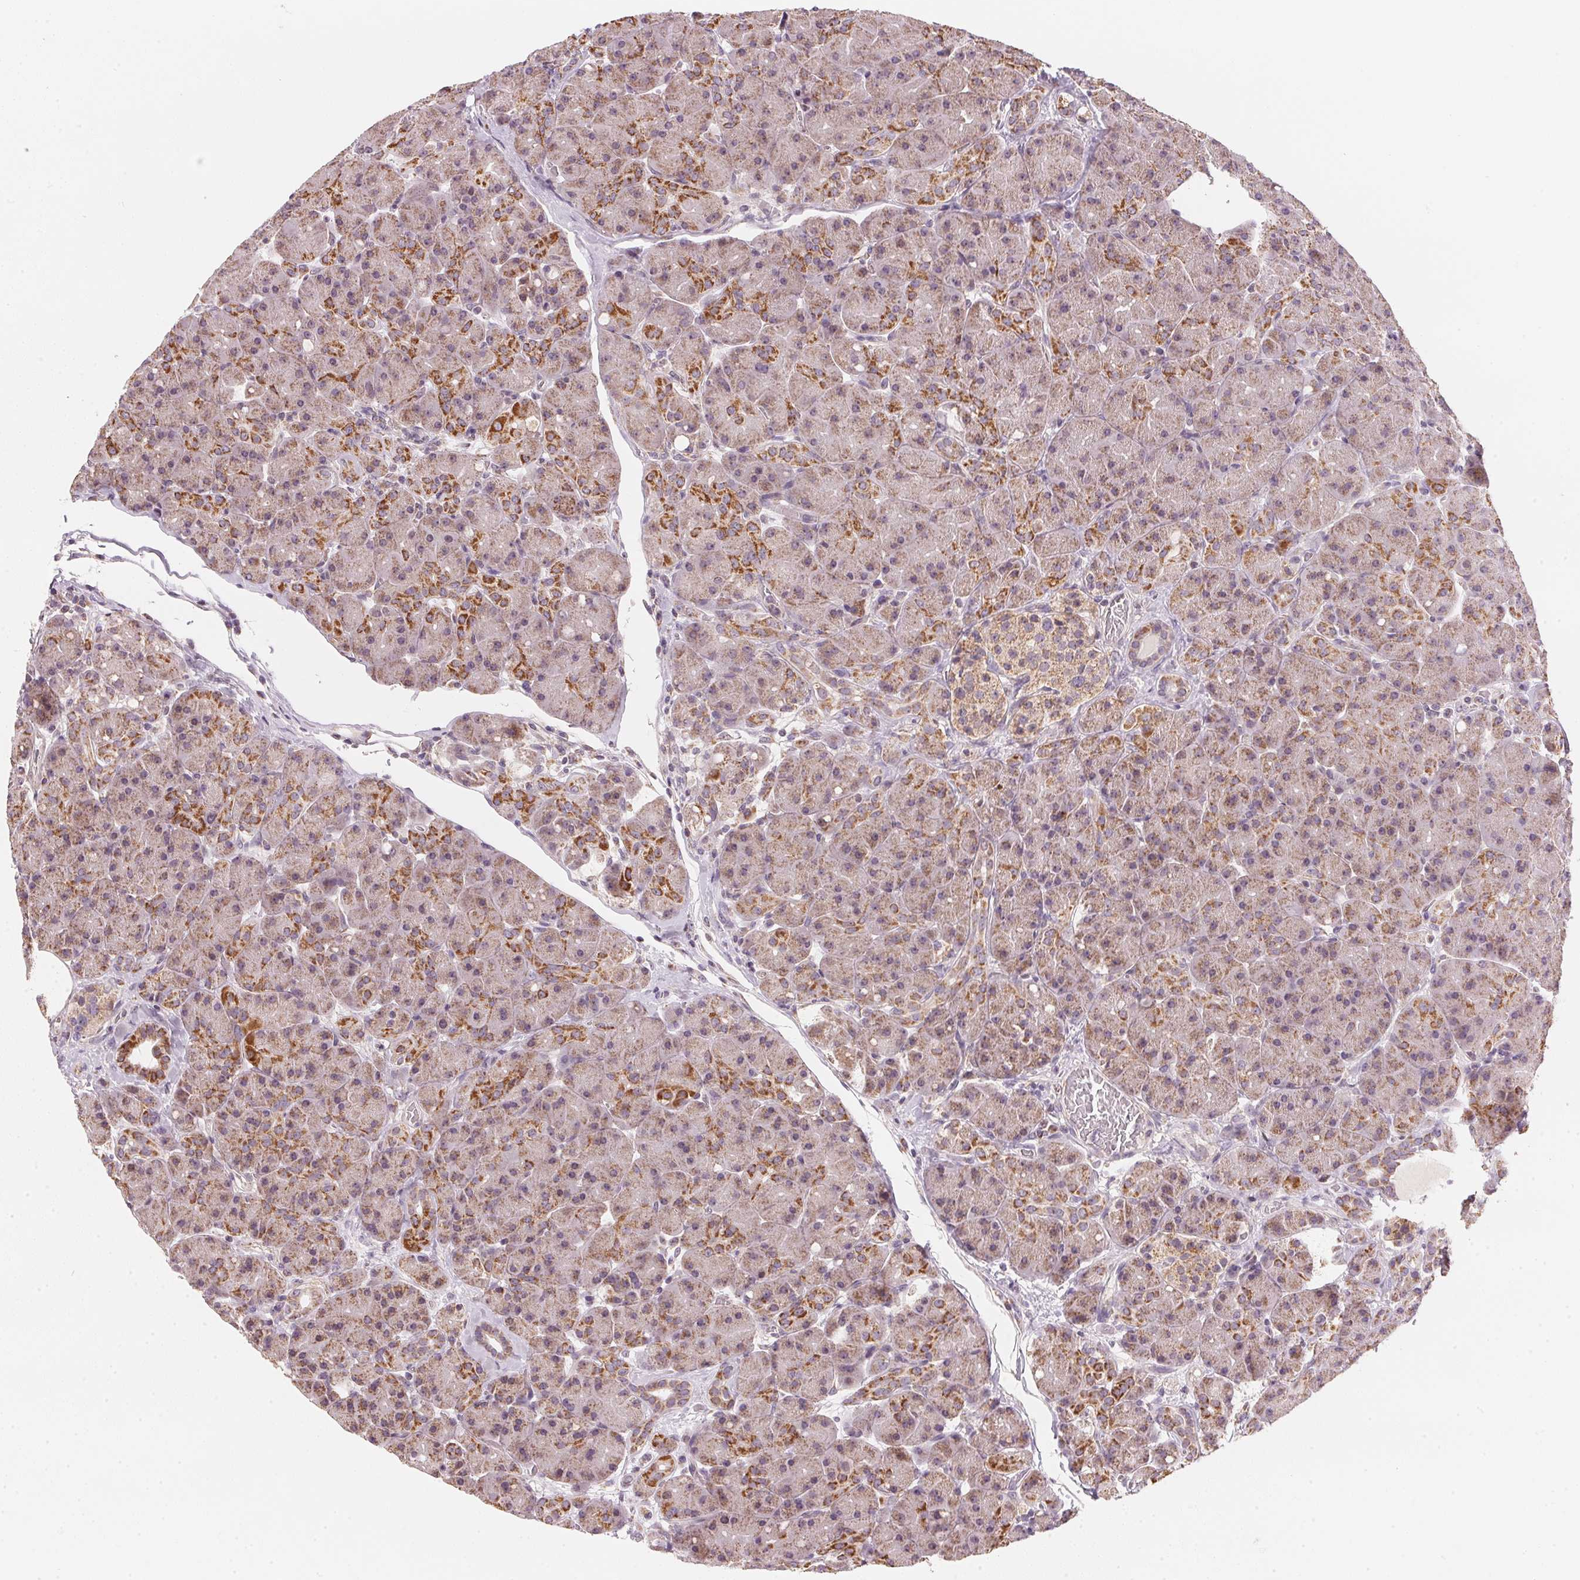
{"staining": {"intensity": "strong", "quantity": "<25%", "location": "cytoplasmic/membranous"}, "tissue": "pancreas", "cell_type": "Exocrine glandular cells", "image_type": "normal", "snomed": [{"axis": "morphology", "description": "Normal tissue, NOS"}, {"axis": "topography", "description": "Pancreas"}], "caption": "IHC (DAB) staining of benign human pancreas exhibits strong cytoplasmic/membranous protein staining in about <25% of exocrine glandular cells.", "gene": "COQ7", "patient": {"sex": "male", "age": 55}}